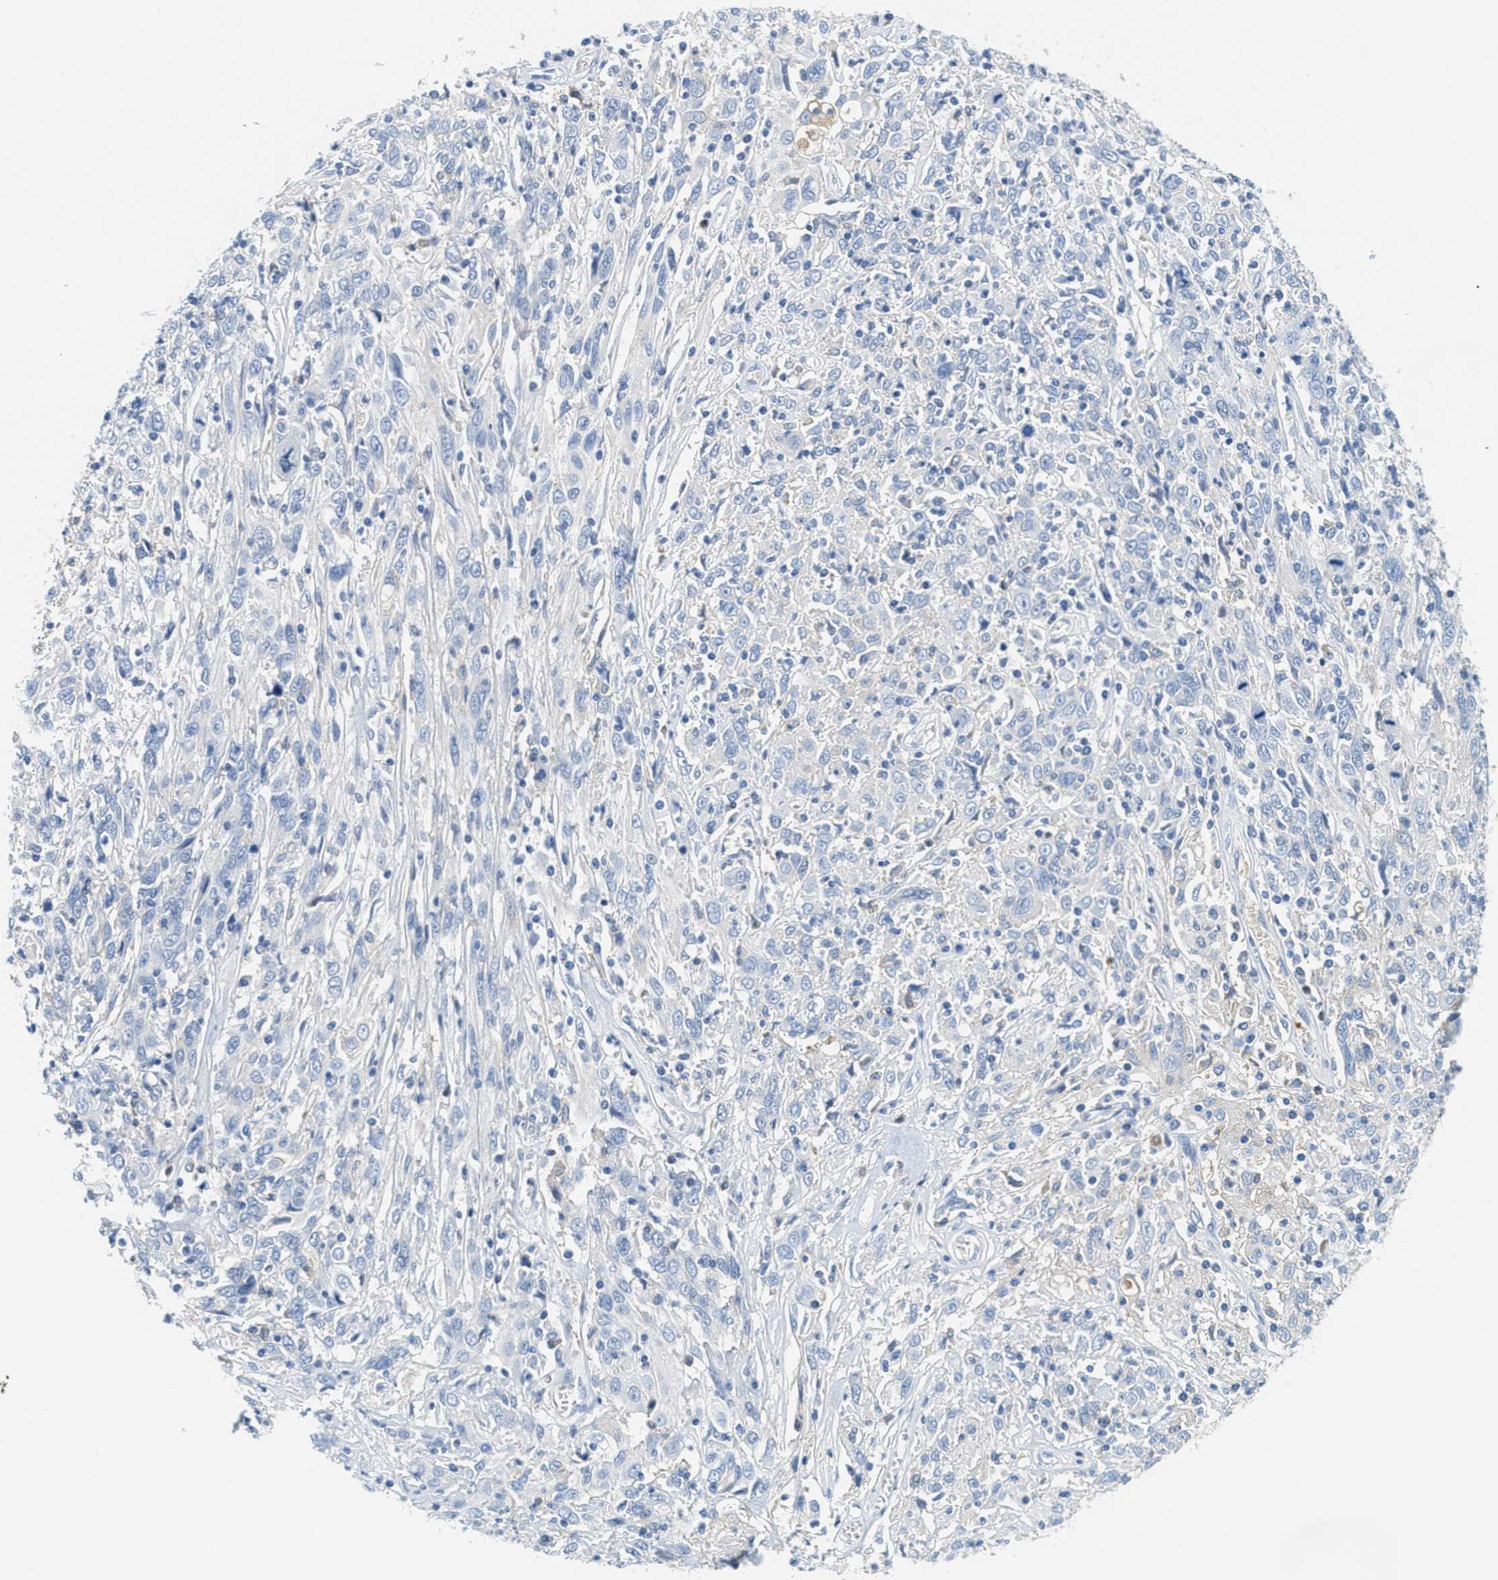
{"staining": {"intensity": "negative", "quantity": "none", "location": "none"}, "tissue": "cervical cancer", "cell_type": "Tumor cells", "image_type": "cancer", "snomed": [{"axis": "morphology", "description": "Squamous cell carcinoma, NOS"}, {"axis": "topography", "description": "Cervix"}], "caption": "This is an IHC histopathology image of human squamous cell carcinoma (cervical). There is no staining in tumor cells.", "gene": "SERPINA1", "patient": {"sex": "female", "age": 46}}